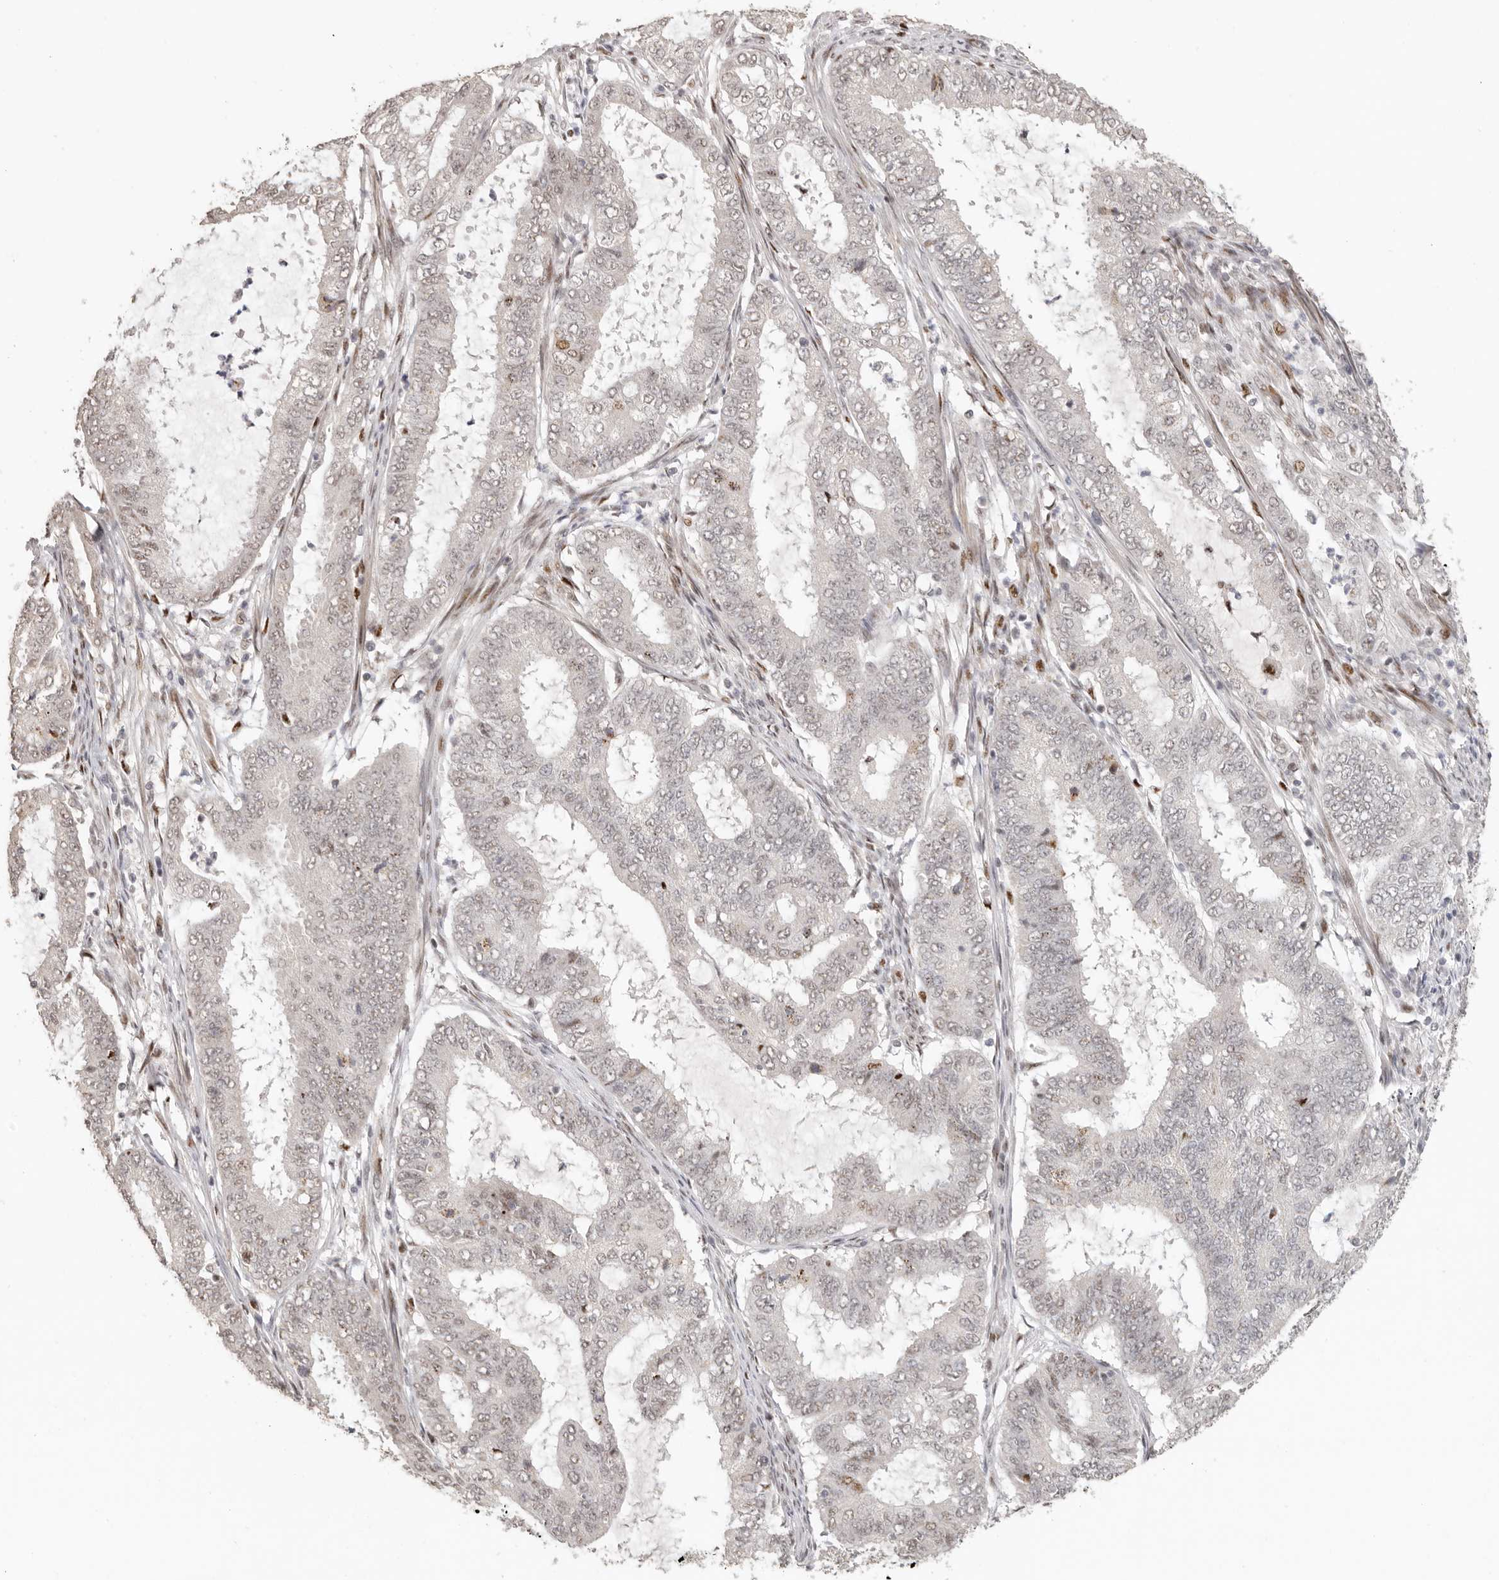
{"staining": {"intensity": "weak", "quantity": "<25%", "location": "nuclear"}, "tissue": "endometrial cancer", "cell_type": "Tumor cells", "image_type": "cancer", "snomed": [{"axis": "morphology", "description": "Adenocarcinoma, NOS"}, {"axis": "topography", "description": "Endometrium"}], "caption": "Adenocarcinoma (endometrial) stained for a protein using immunohistochemistry shows no positivity tumor cells.", "gene": "GPBP1L1", "patient": {"sex": "female", "age": 51}}